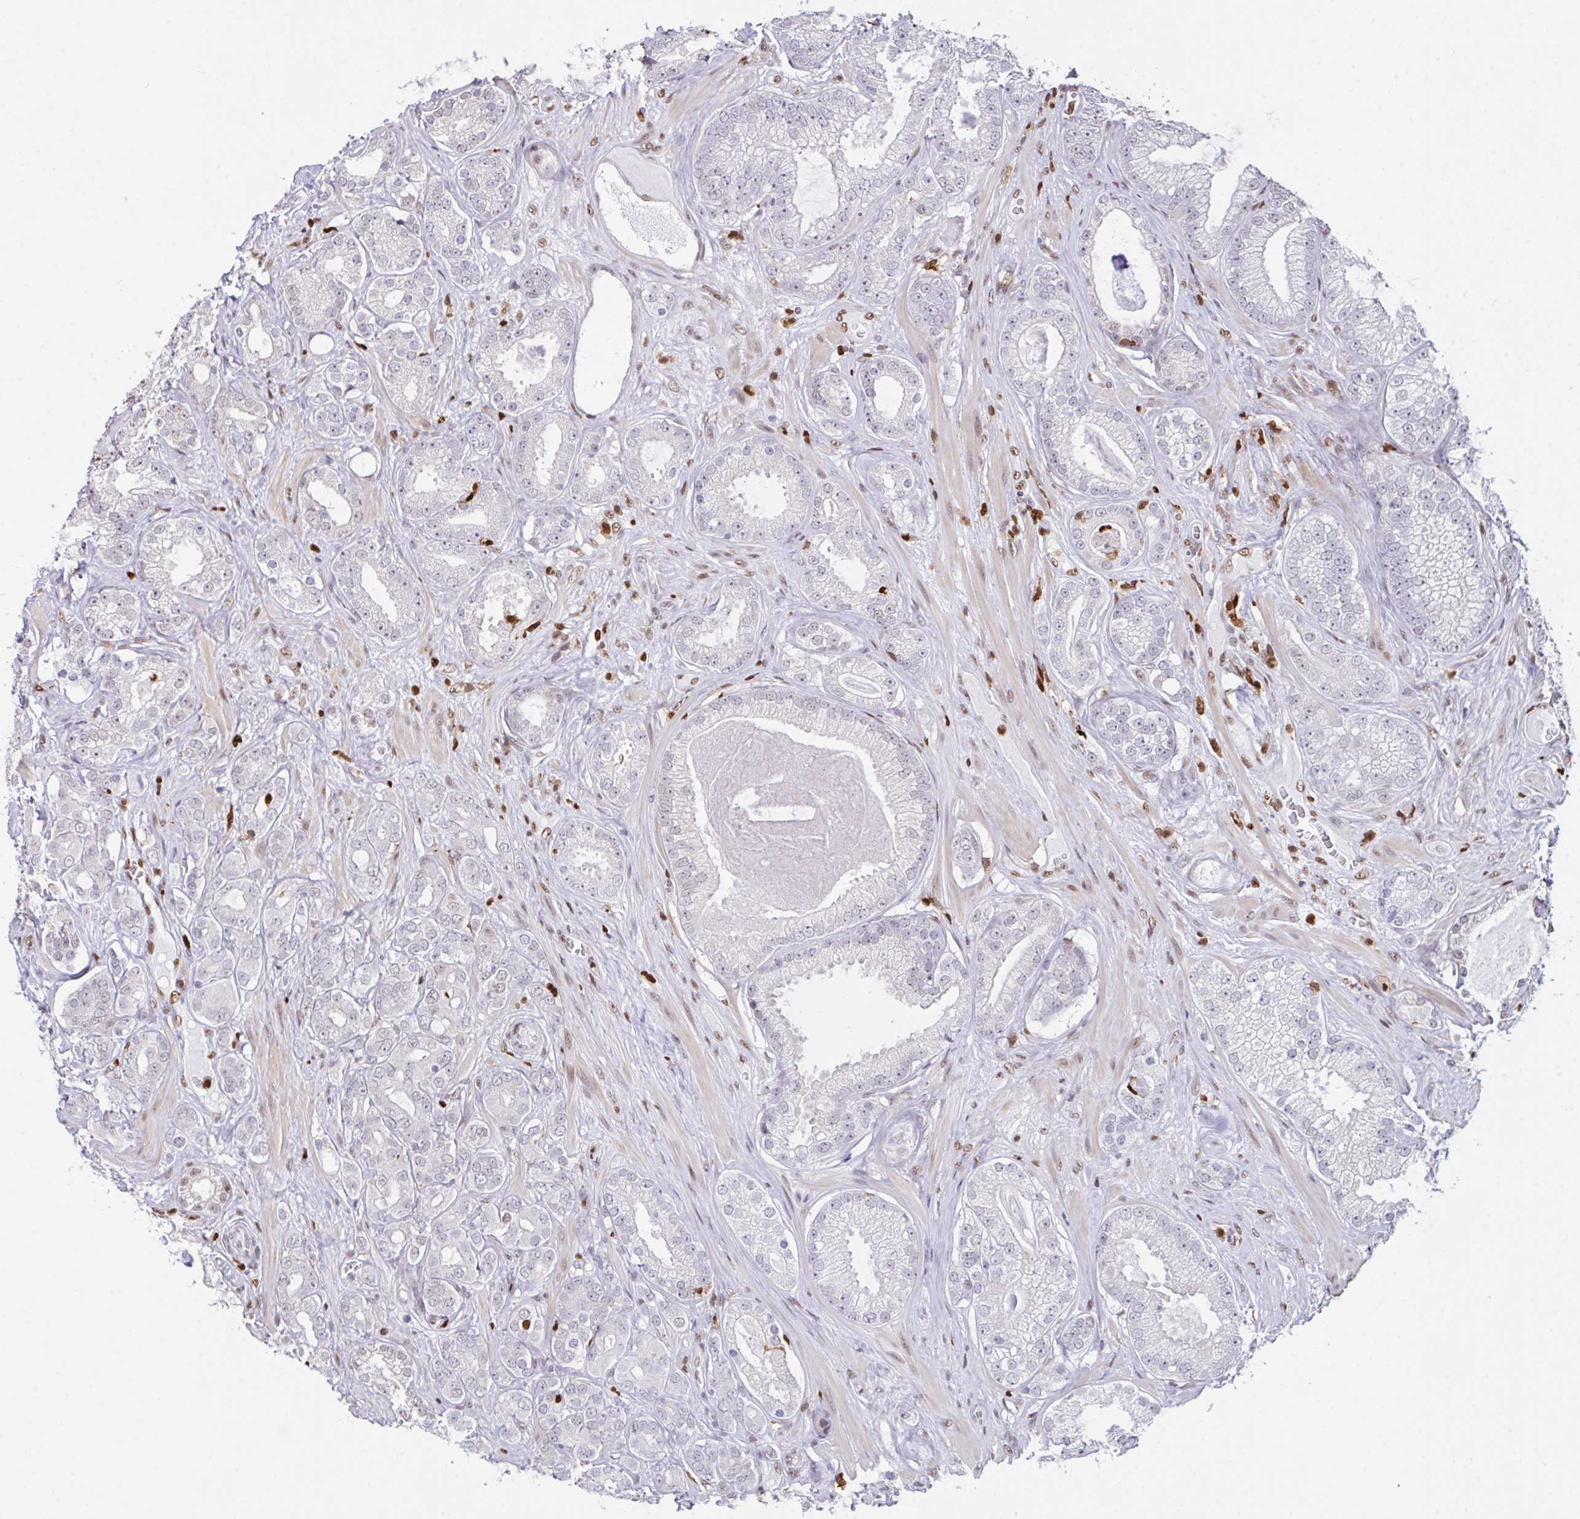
{"staining": {"intensity": "negative", "quantity": "none", "location": "none"}, "tissue": "prostate cancer", "cell_type": "Tumor cells", "image_type": "cancer", "snomed": [{"axis": "morphology", "description": "Adenocarcinoma, High grade"}, {"axis": "topography", "description": "Prostate"}], "caption": "IHC photomicrograph of prostate cancer (adenocarcinoma (high-grade)) stained for a protein (brown), which shows no positivity in tumor cells.", "gene": "BTBD10", "patient": {"sex": "male", "age": 66}}